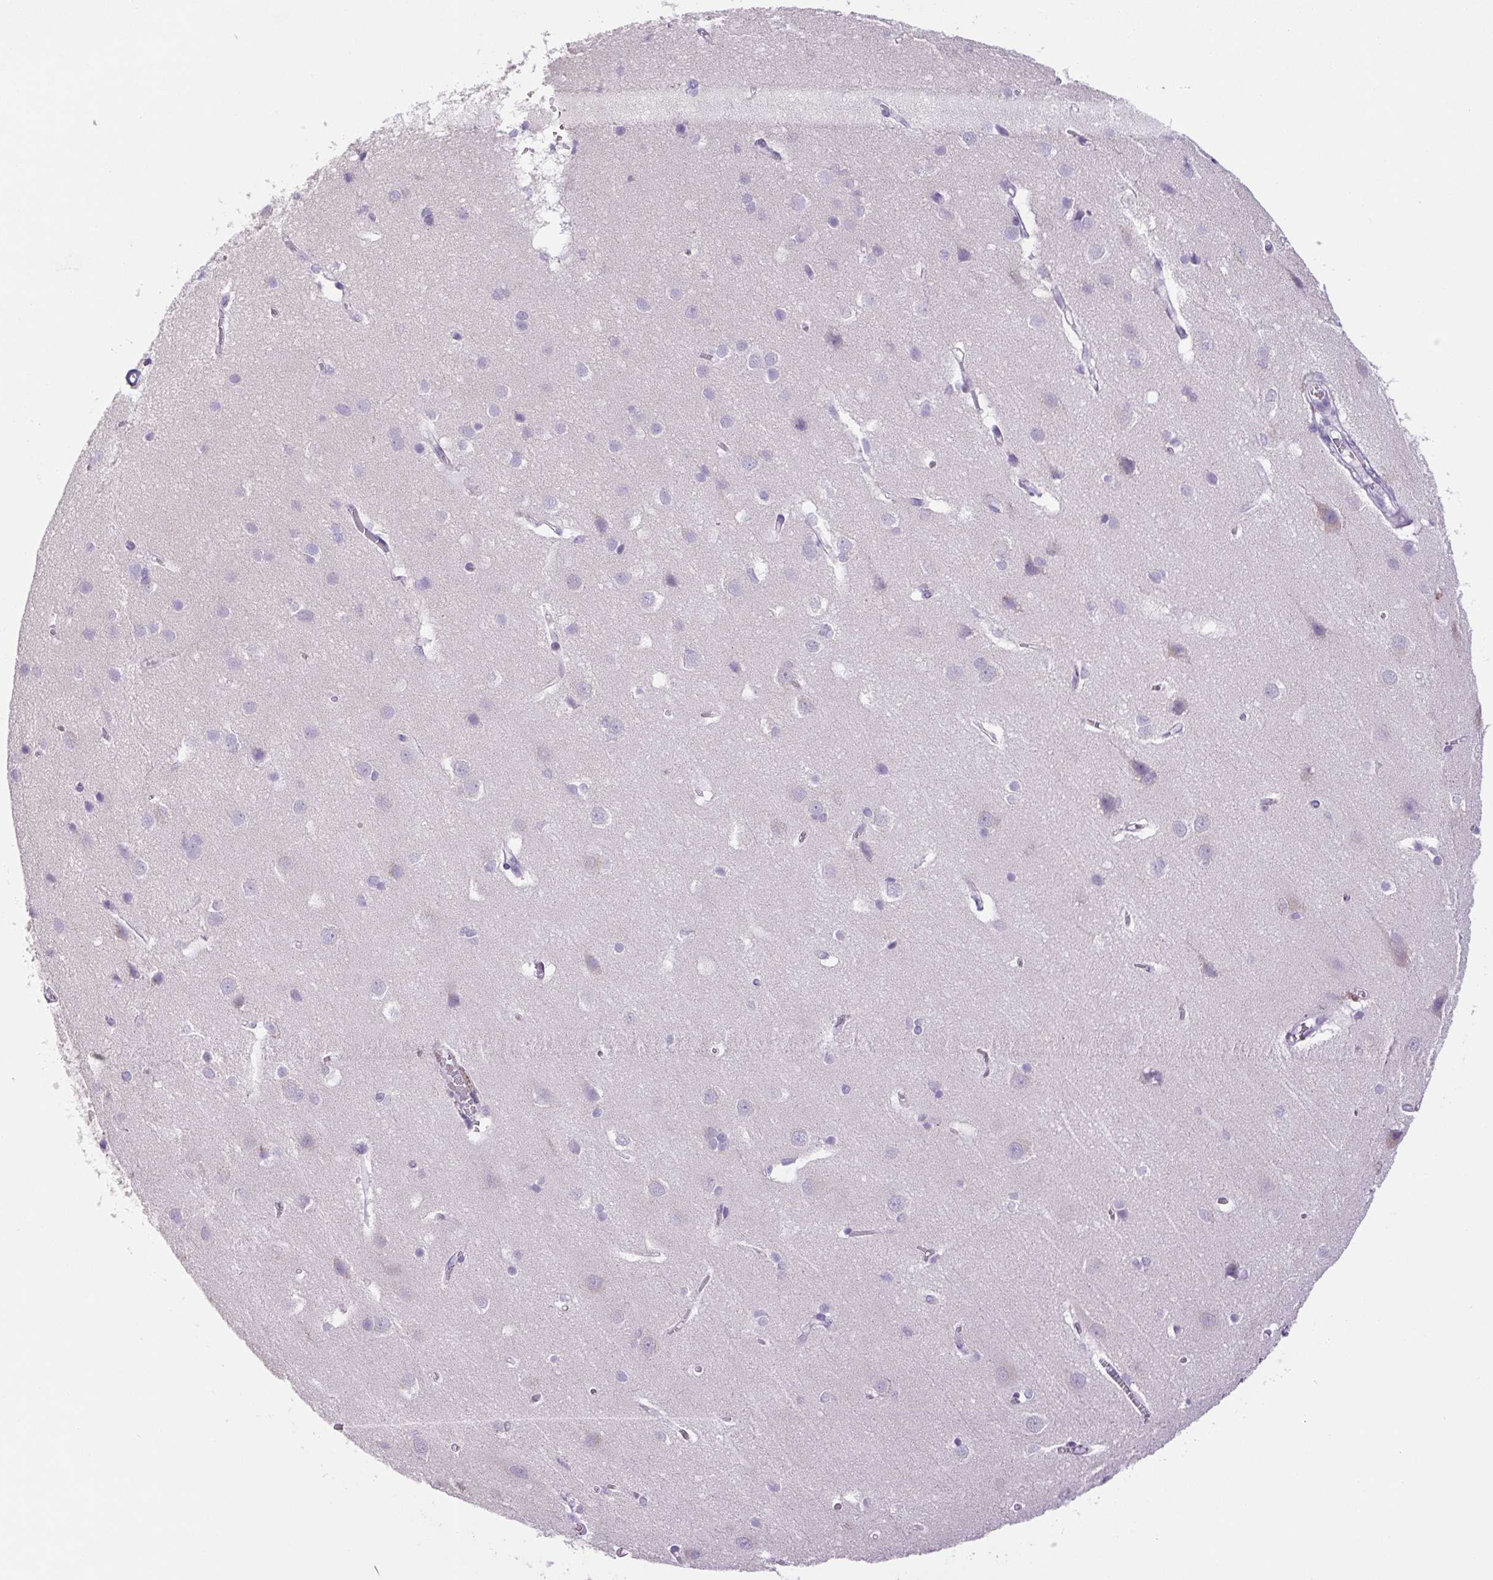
{"staining": {"intensity": "negative", "quantity": "none", "location": "none"}, "tissue": "cerebral cortex", "cell_type": "Endothelial cells", "image_type": "normal", "snomed": [{"axis": "morphology", "description": "Normal tissue, NOS"}, {"axis": "topography", "description": "Cerebral cortex"}], "caption": "Immunohistochemical staining of benign cerebral cortex displays no significant positivity in endothelial cells. The staining is performed using DAB (3,3'-diaminobenzidine) brown chromogen with nuclei counter-stained in using hematoxylin.", "gene": "CHGA", "patient": {"sex": "male", "age": 37}}